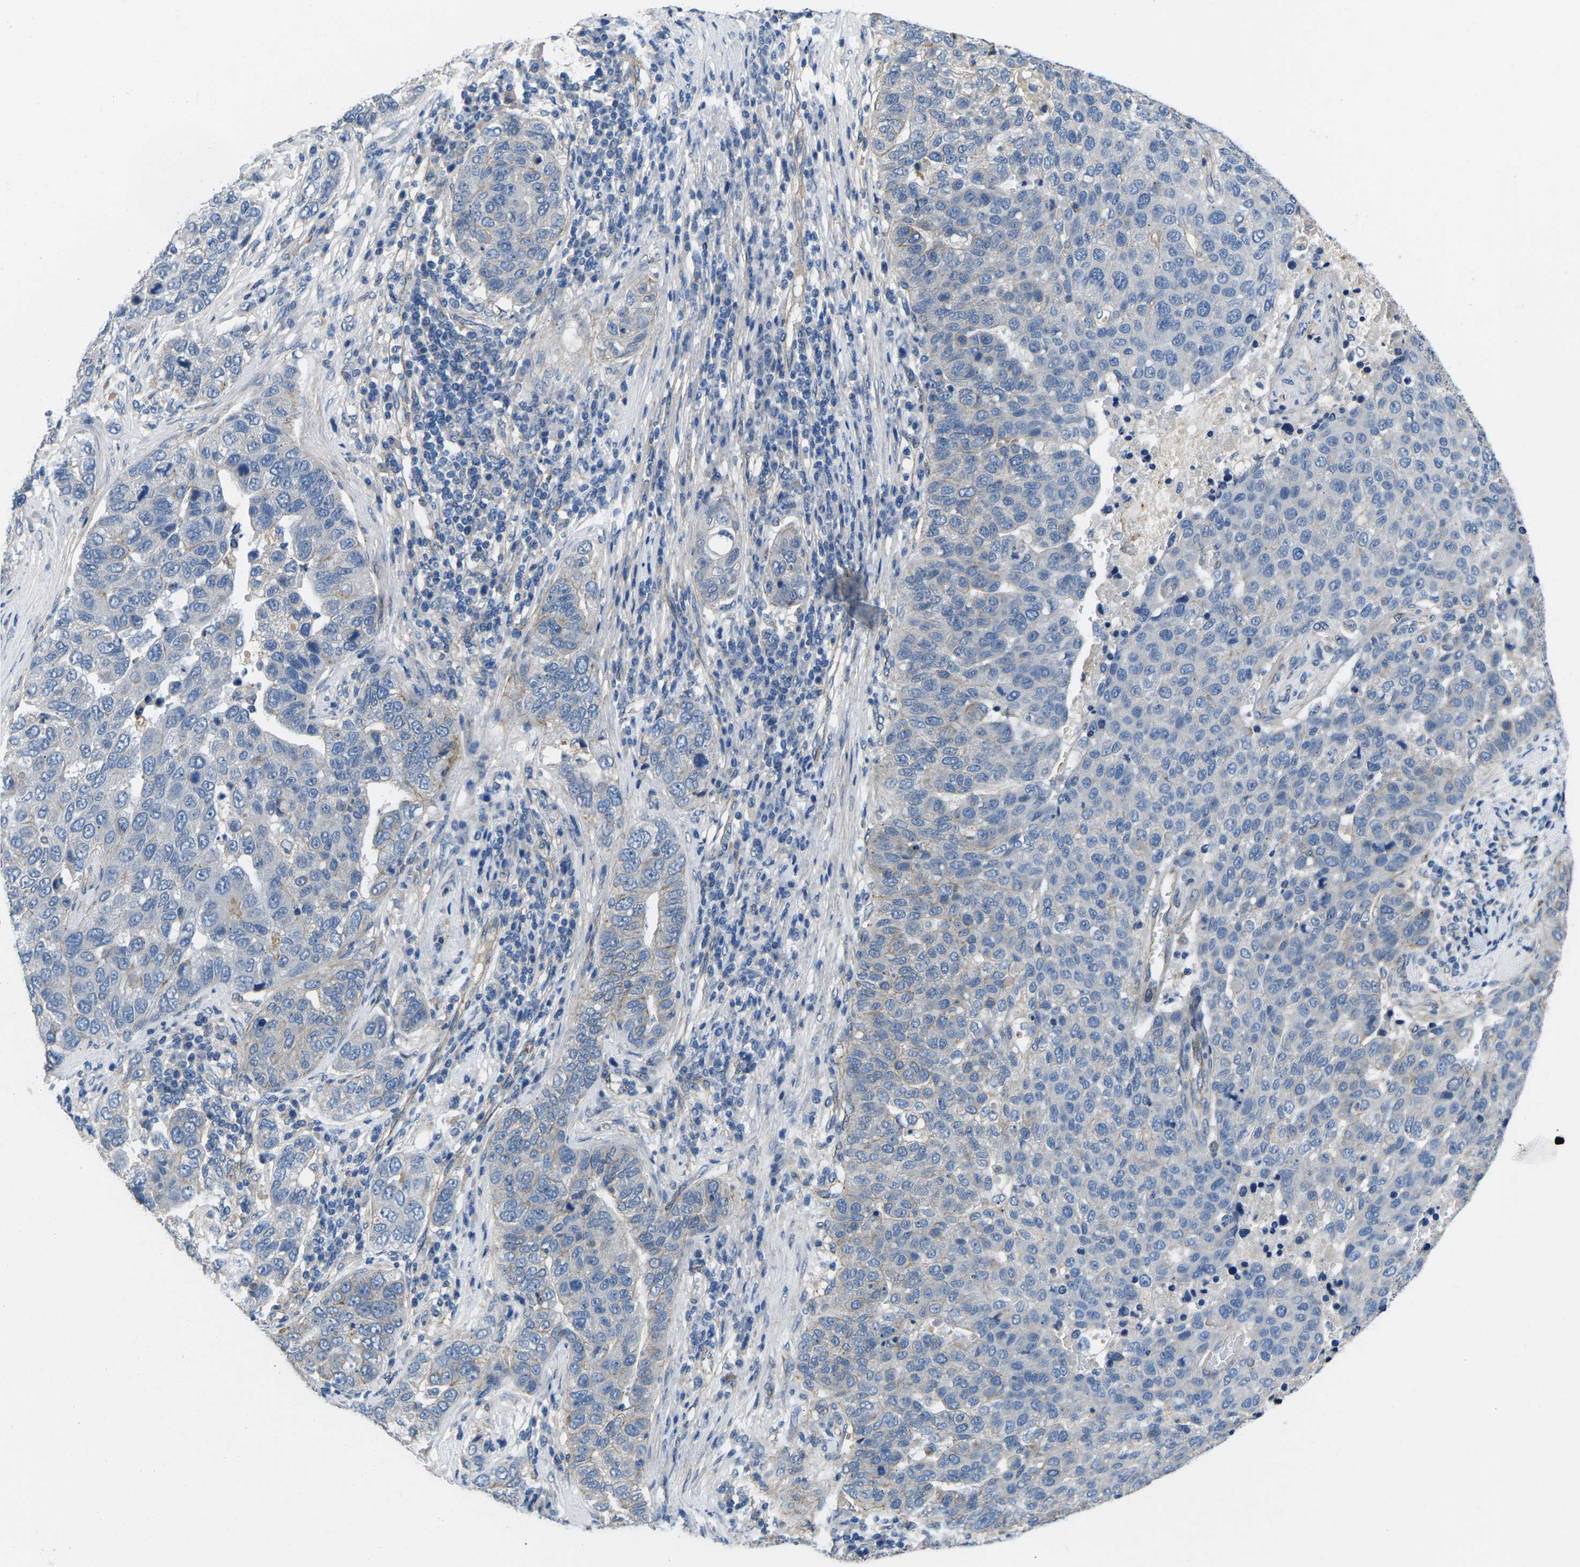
{"staining": {"intensity": "negative", "quantity": "none", "location": "none"}, "tissue": "pancreatic cancer", "cell_type": "Tumor cells", "image_type": "cancer", "snomed": [{"axis": "morphology", "description": "Adenocarcinoma, NOS"}, {"axis": "topography", "description": "Pancreas"}], "caption": "A high-resolution image shows immunohistochemistry (IHC) staining of pancreatic adenocarcinoma, which displays no significant expression in tumor cells.", "gene": "CTNND1", "patient": {"sex": "female", "age": 61}}